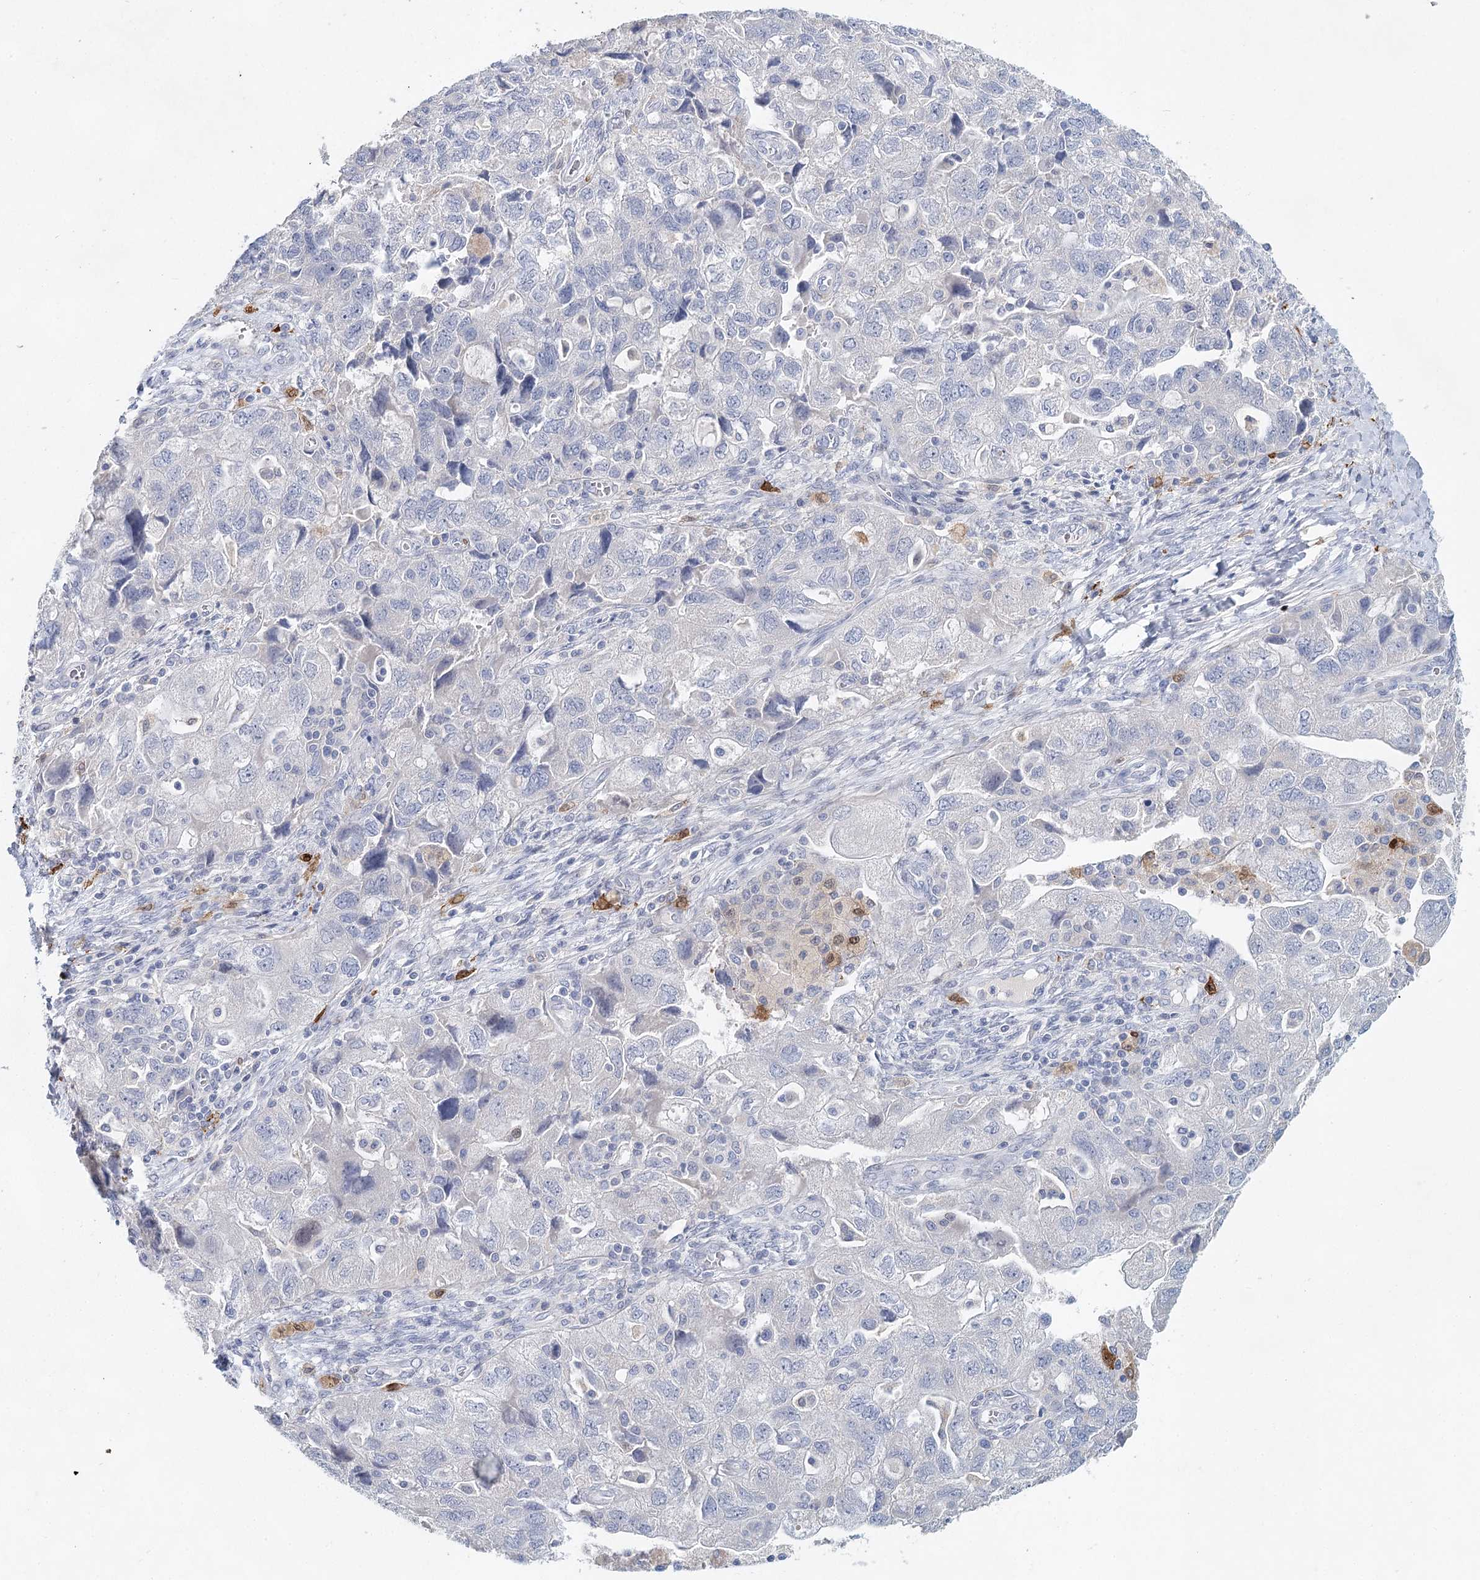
{"staining": {"intensity": "negative", "quantity": "none", "location": "none"}, "tissue": "ovarian cancer", "cell_type": "Tumor cells", "image_type": "cancer", "snomed": [{"axis": "morphology", "description": "Carcinoma, NOS"}, {"axis": "morphology", "description": "Cystadenocarcinoma, serous, NOS"}, {"axis": "topography", "description": "Ovary"}], "caption": "Protein analysis of carcinoma (ovarian) reveals no significant staining in tumor cells.", "gene": "SLC19A3", "patient": {"sex": "female", "age": 69}}